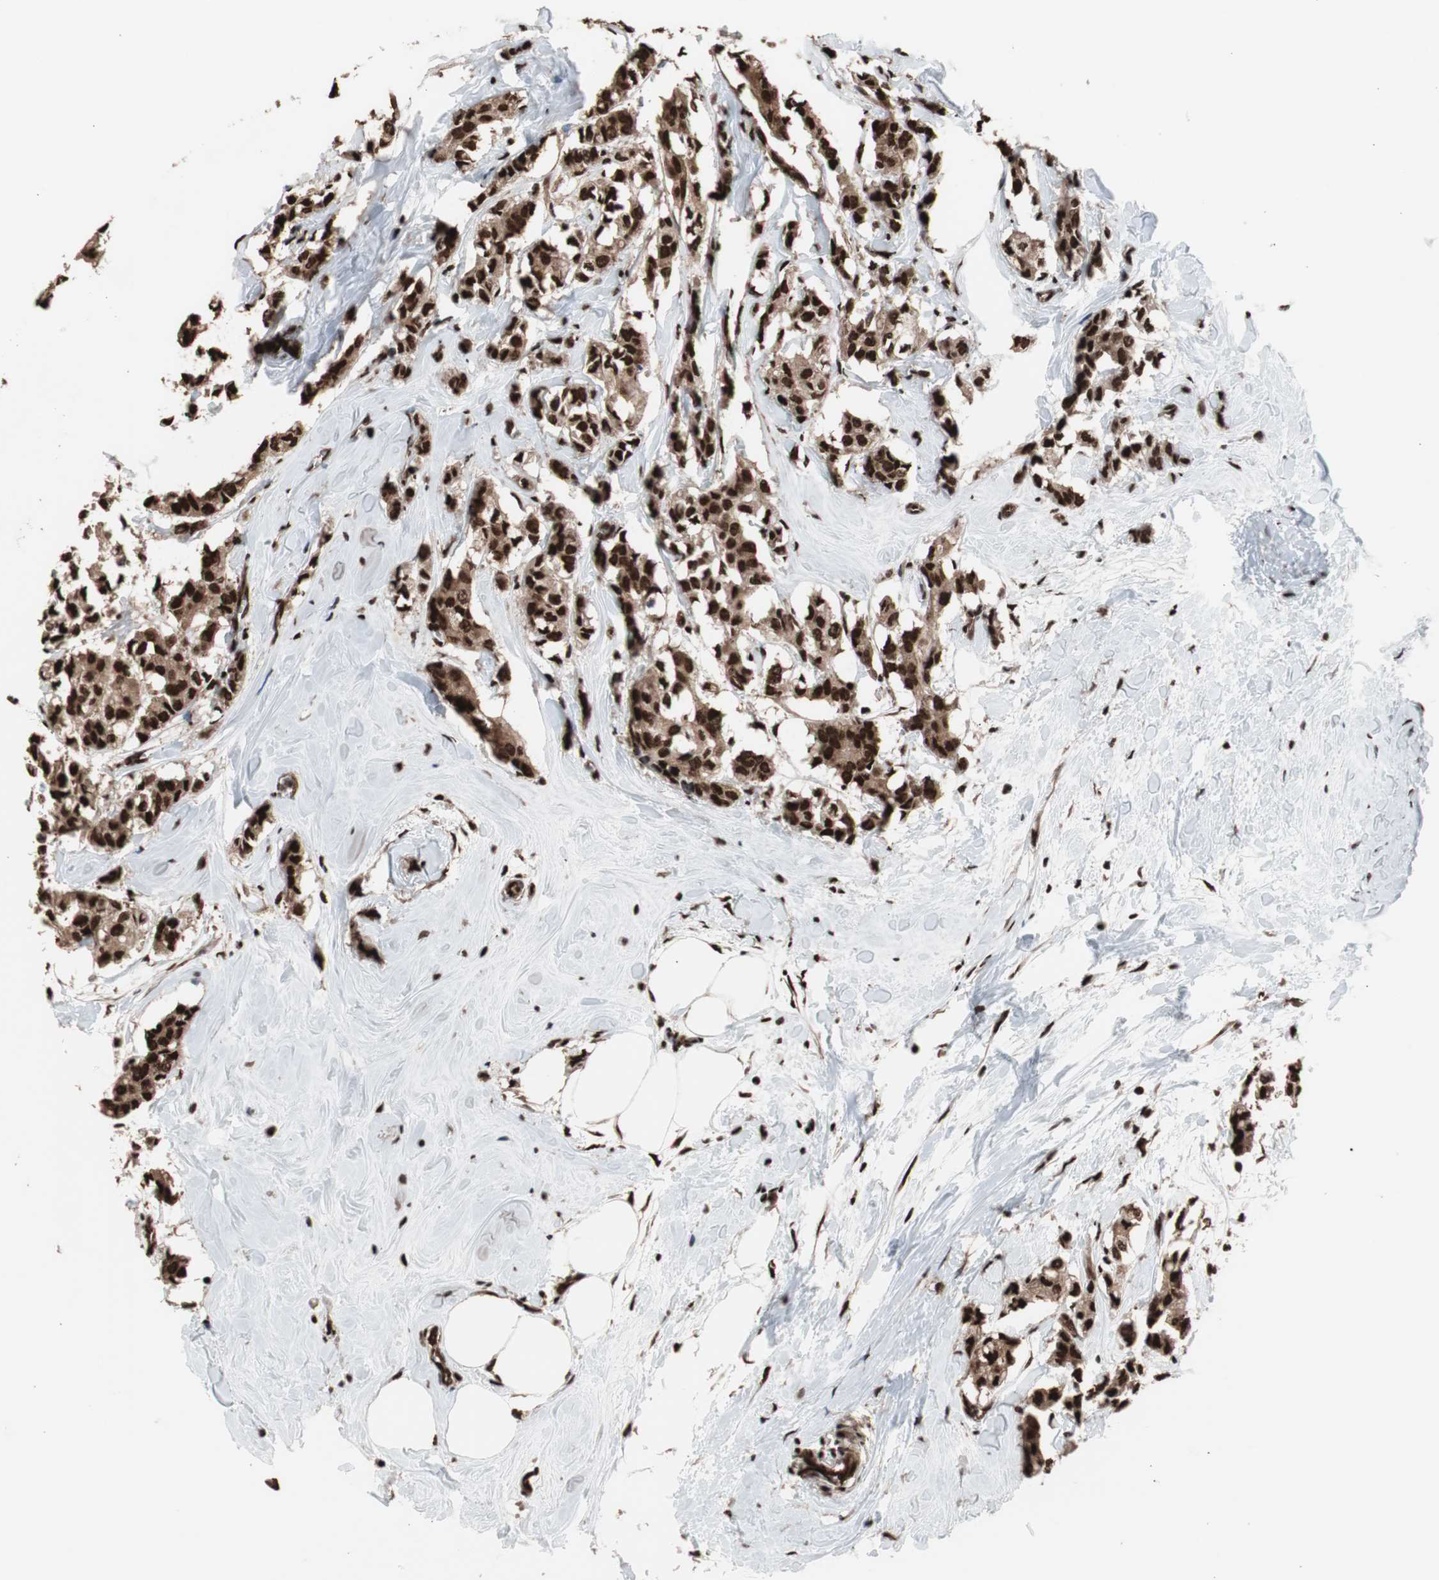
{"staining": {"intensity": "strong", "quantity": ">75%", "location": "cytoplasmic/membranous,nuclear"}, "tissue": "breast cancer", "cell_type": "Tumor cells", "image_type": "cancer", "snomed": [{"axis": "morphology", "description": "Duct carcinoma"}, {"axis": "topography", "description": "Breast"}], "caption": "IHC (DAB (3,3'-diaminobenzidine)) staining of human breast cancer (intraductal carcinoma) reveals strong cytoplasmic/membranous and nuclear protein positivity in about >75% of tumor cells. (IHC, brightfield microscopy, high magnification).", "gene": "POGZ", "patient": {"sex": "female", "age": 84}}